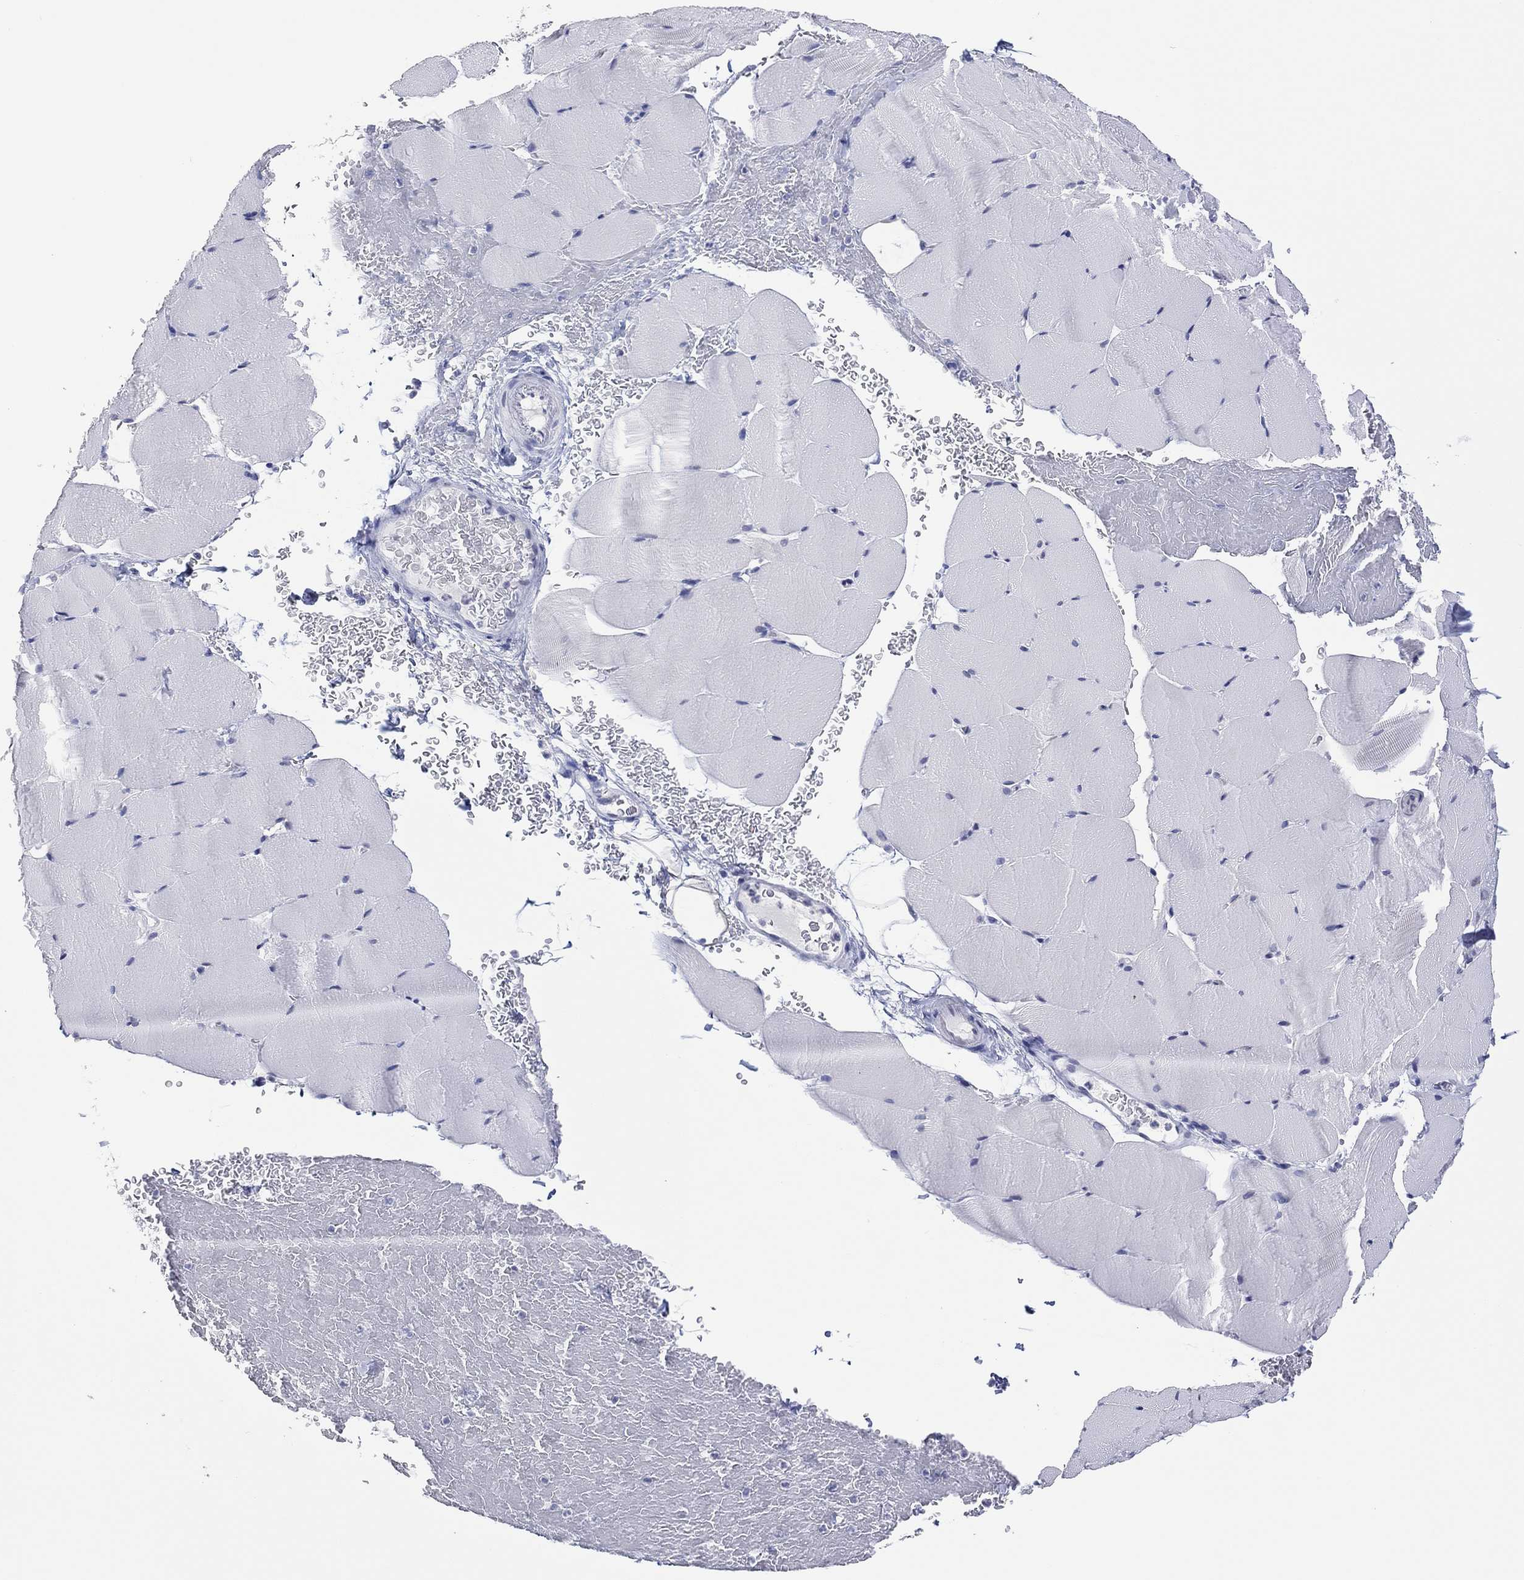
{"staining": {"intensity": "negative", "quantity": "none", "location": "none"}, "tissue": "skeletal muscle", "cell_type": "Myocytes", "image_type": "normal", "snomed": [{"axis": "morphology", "description": "Normal tissue, NOS"}, {"axis": "topography", "description": "Skeletal muscle"}], "caption": "Immunohistochemistry (IHC) histopathology image of benign skeletal muscle: skeletal muscle stained with DAB (3,3'-diaminobenzidine) exhibits no significant protein positivity in myocytes. Brightfield microscopy of immunohistochemistry (IHC) stained with DAB (3,3'-diaminobenzidine) (brown) and hematoxylin (blue), captured at high magnification.", "gene": "UTF1", "patient": {"sex": "female", "age": 37}}